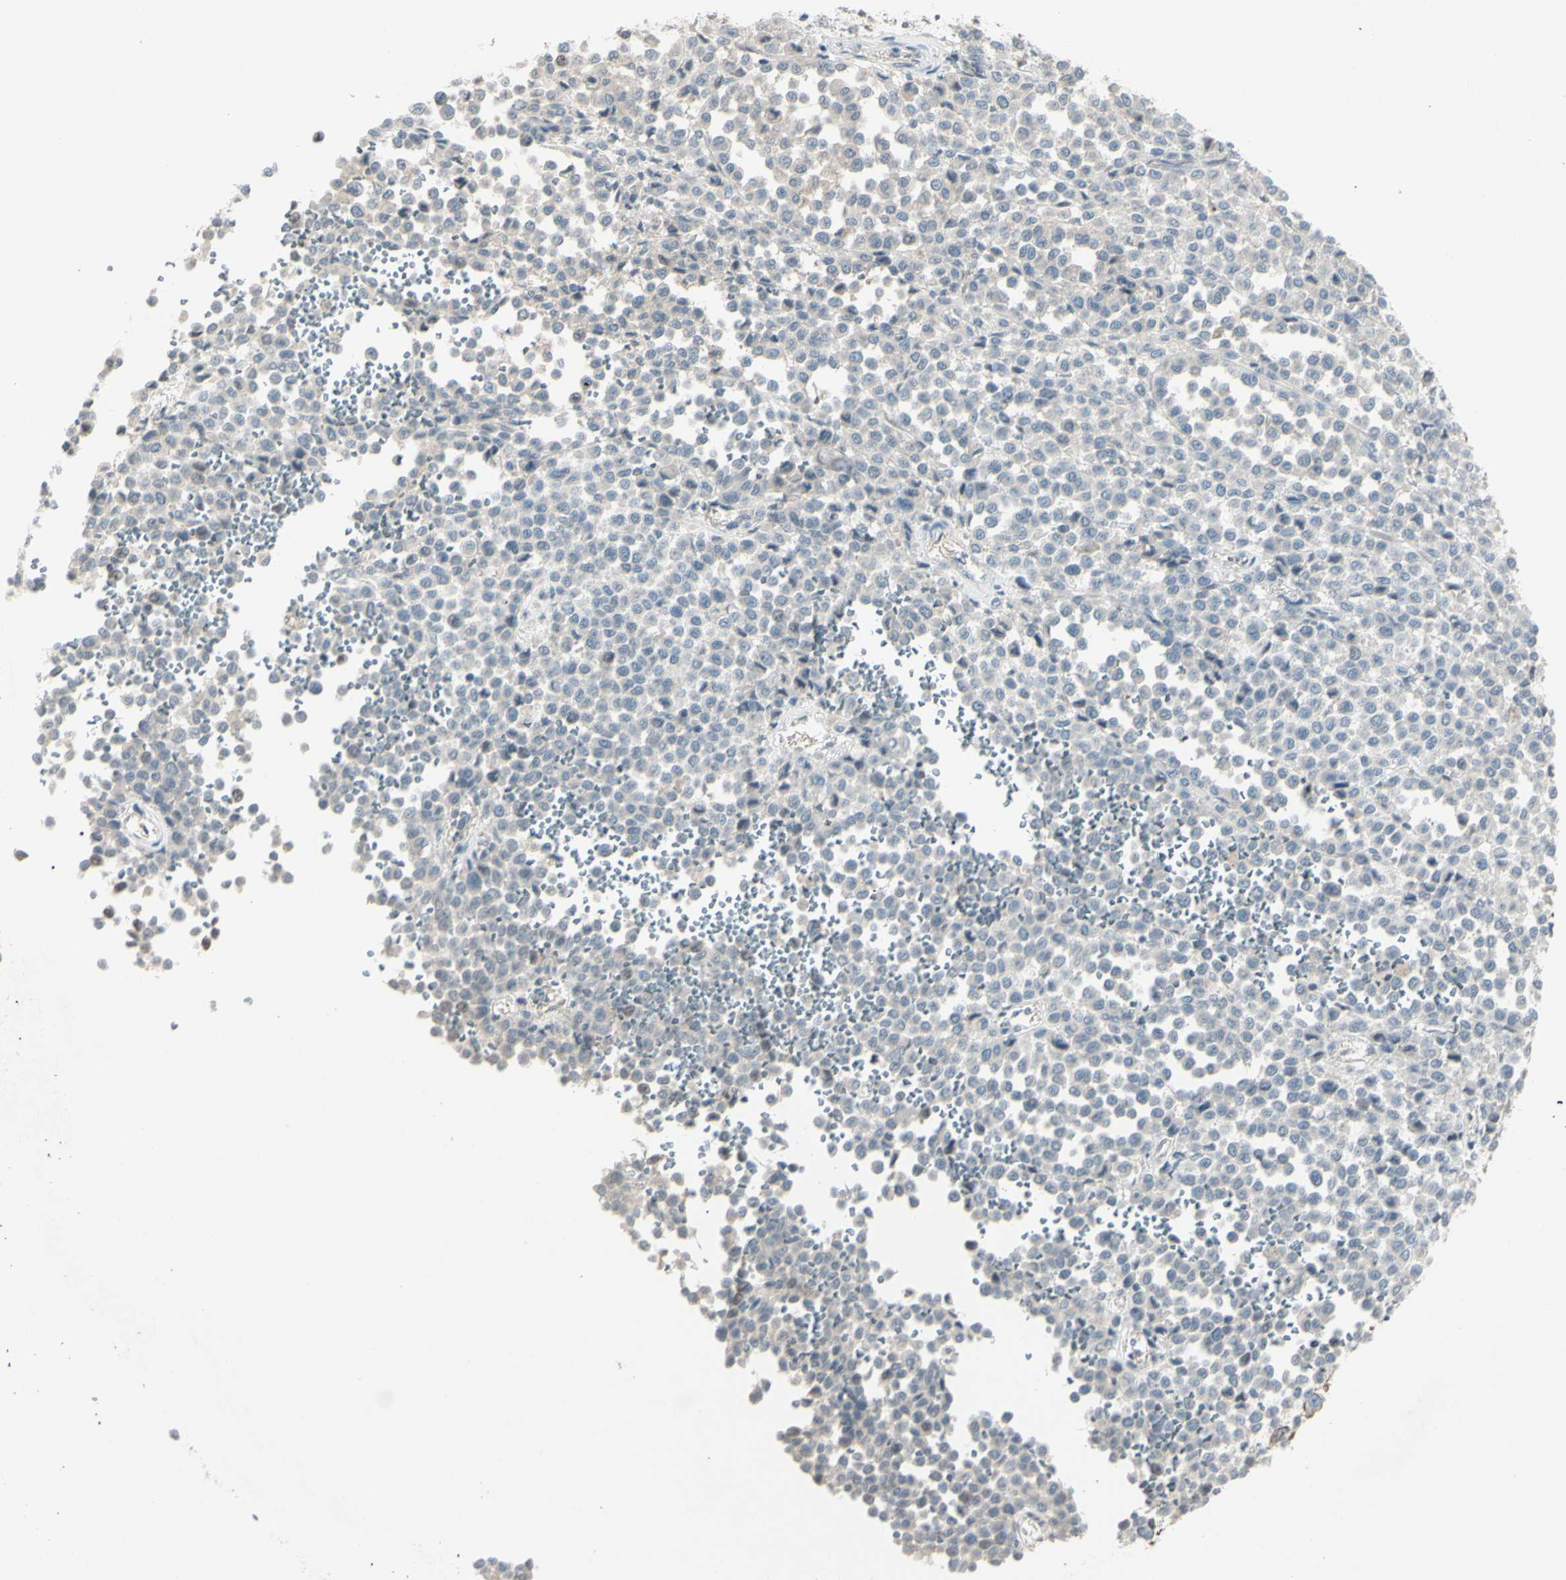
{"staining": {"intensity": "negative", "quantity": "none", "location": "none"}, "tissue": "melanoma", "cell_type": "Tumor cells", "image_type": "cancer", "snomed": [{"axis": "morphology", "description": "Malignant melanoma, Metastatic site"}, {"axis": "topography", "description": "Pancreas"}], "caption": "Melanoma stained for a protein using IHC shows no positivity tumor cells.", "gene": "SH3GL2", "patient": {"sex": "female", "age": 30}}